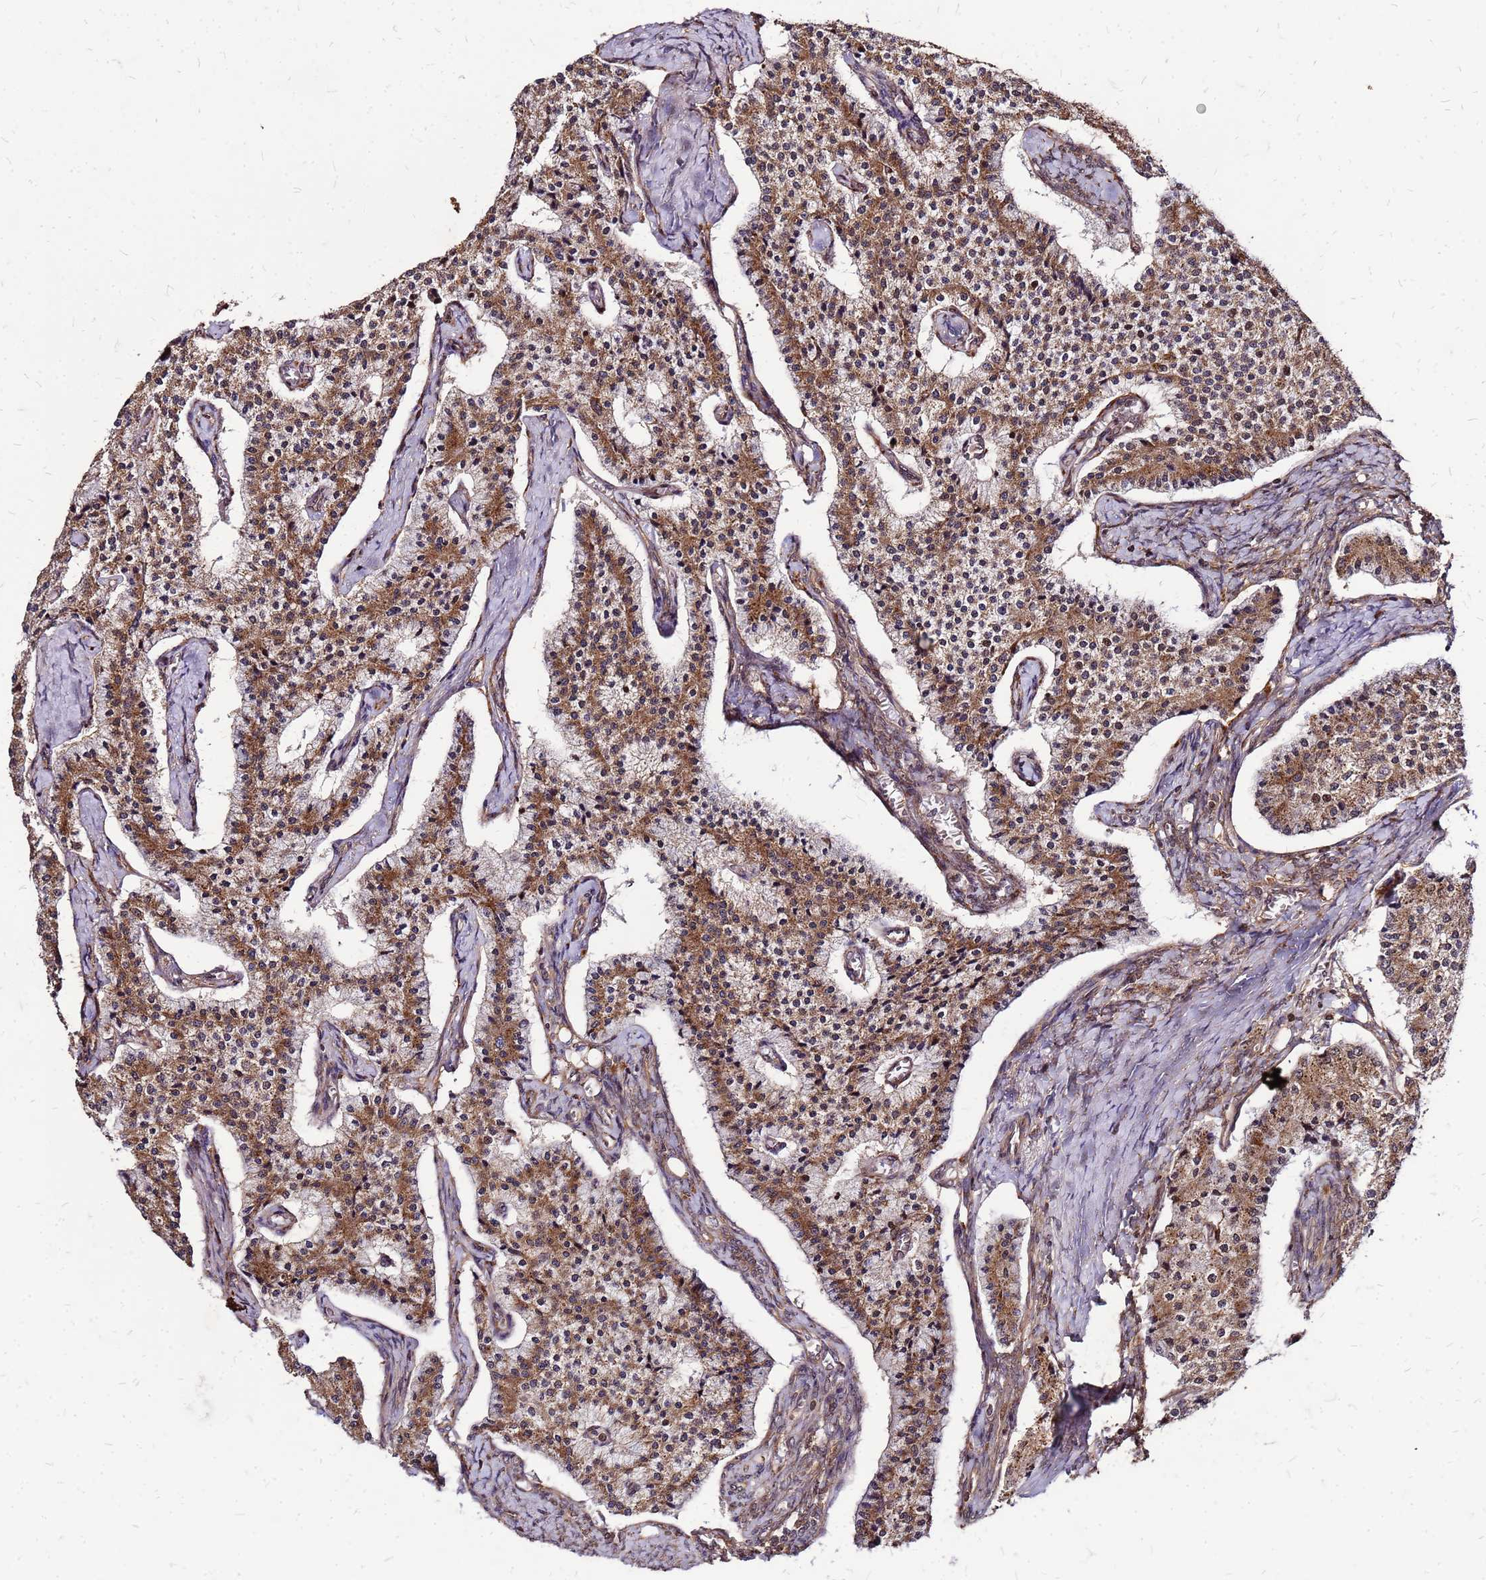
{"staining": {"intensity": "moderate", "quantity": ">75%", "location": "cytoplasmic/membranous"}, "tissue": "carcinoid", "cell_type": "Tumor cells", "image_type": "cancer", "snomed": [{"axis": "morphology", "description": "Carcinoid, malignant, NOS"}, {"axis": "topography", "description": "Colon"}], "caption": "Immunohistochemical staining of carcinoid (malignant) reveals medium levels of moderate cytoplasmic/membranous protein expression in about >75% of tumor cells. (Brightfield microscopy of DAB IHC at high magnification).", "gene": "CYBC1", "patient": {"sex": "female", "age": 52}}